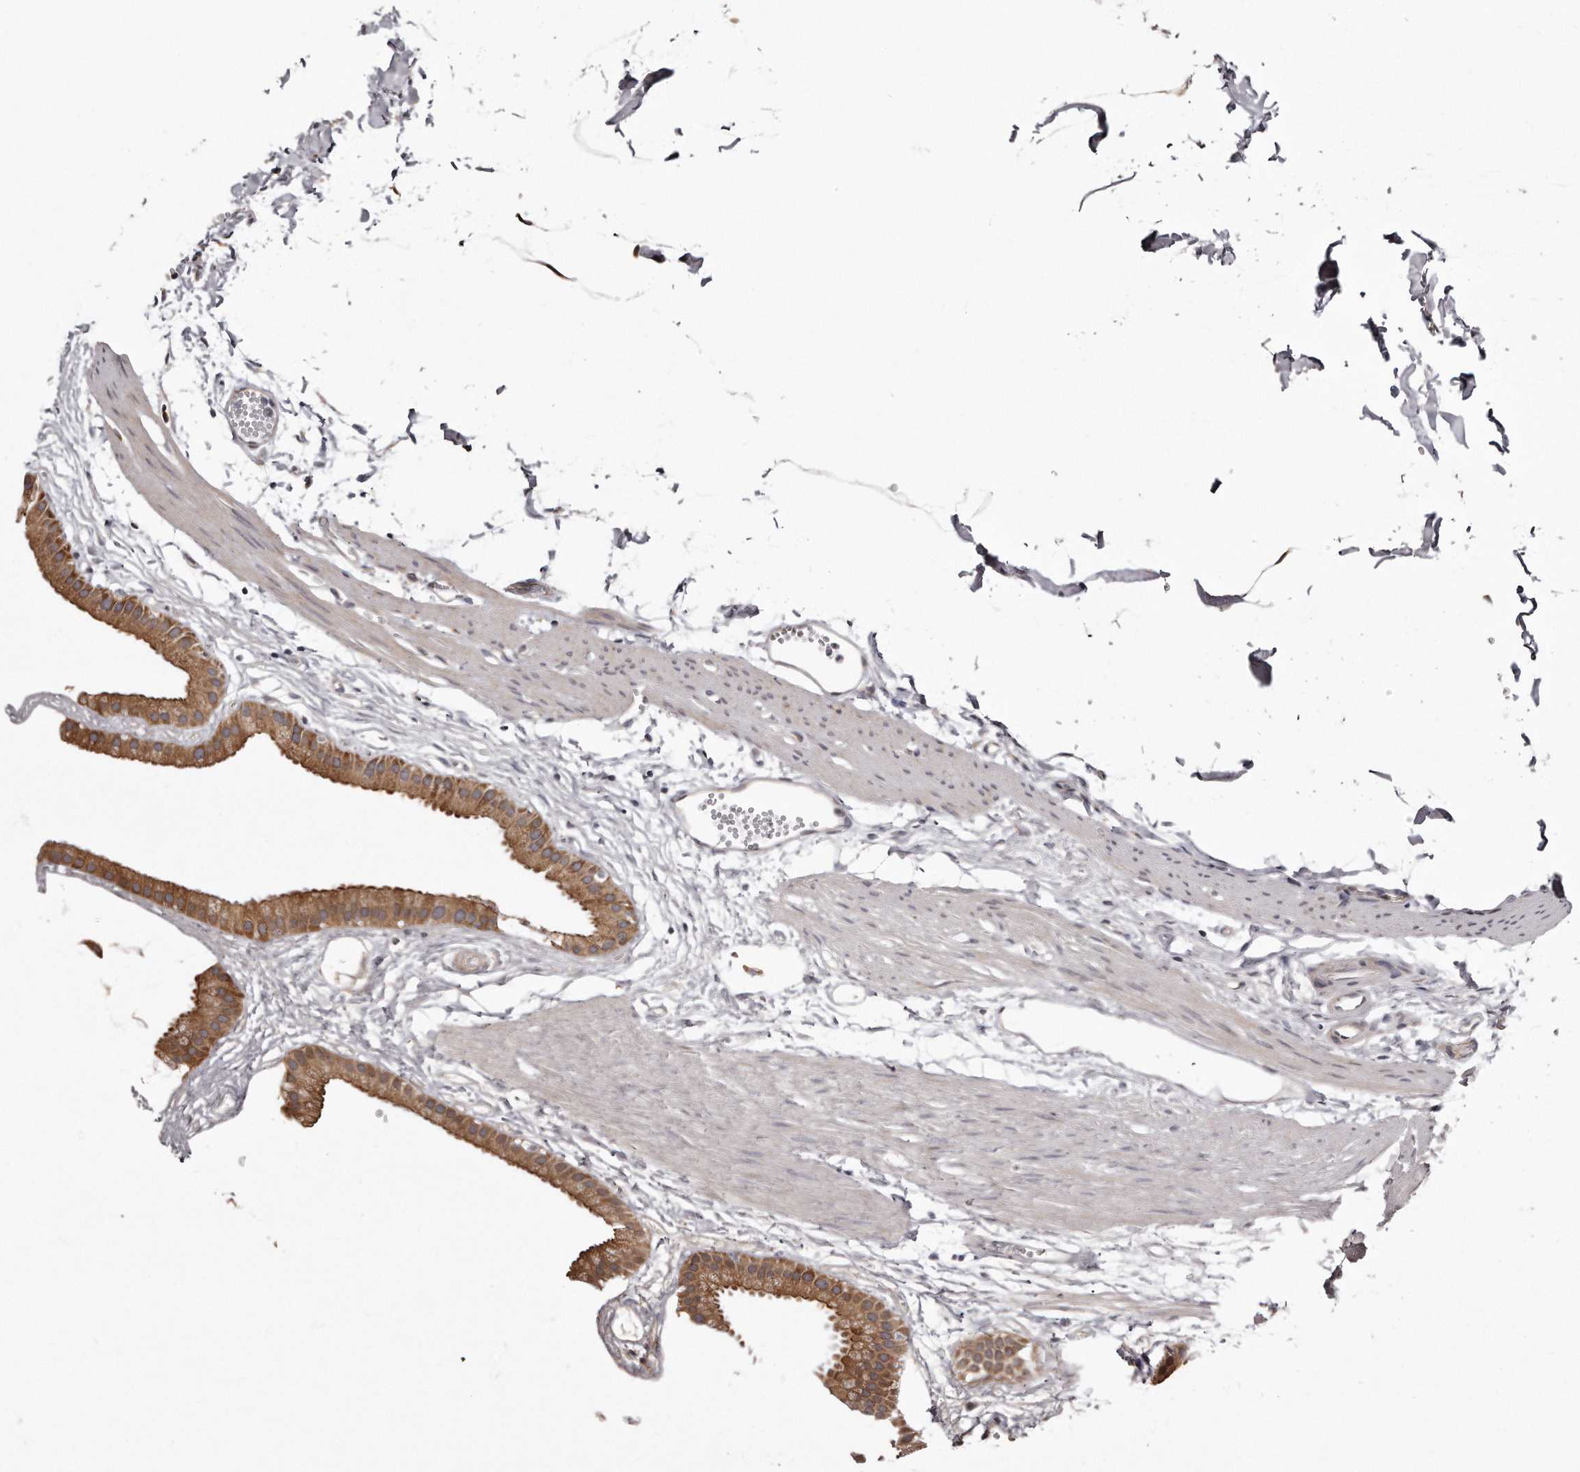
{"staining": {"intensity": "strong", "quantity": ">75%", "location": "cytoplasmic/membranous"}, "tissue": "gallbladder", "cell_type": "Glandular cells", "image_type": "normal", "snomed": [{"axis": "morphology", "description": "Normal tissue, NOS"}, {"axis": "topography", "description": "Gallbladder"}], "caption": "Protein expression analysis of normal human gallbladder reveals strong cytoplasmic/membranous staining in approximately >75% of glandular cells. (Stains: DAB (3,3'-diaminobenzidine) in brown, nuclei in blue, Microscopy: brightfield microscopy at high magnification).", "gene": "TRAPPC14", "patient": {"sex": "female", "age": 64}}